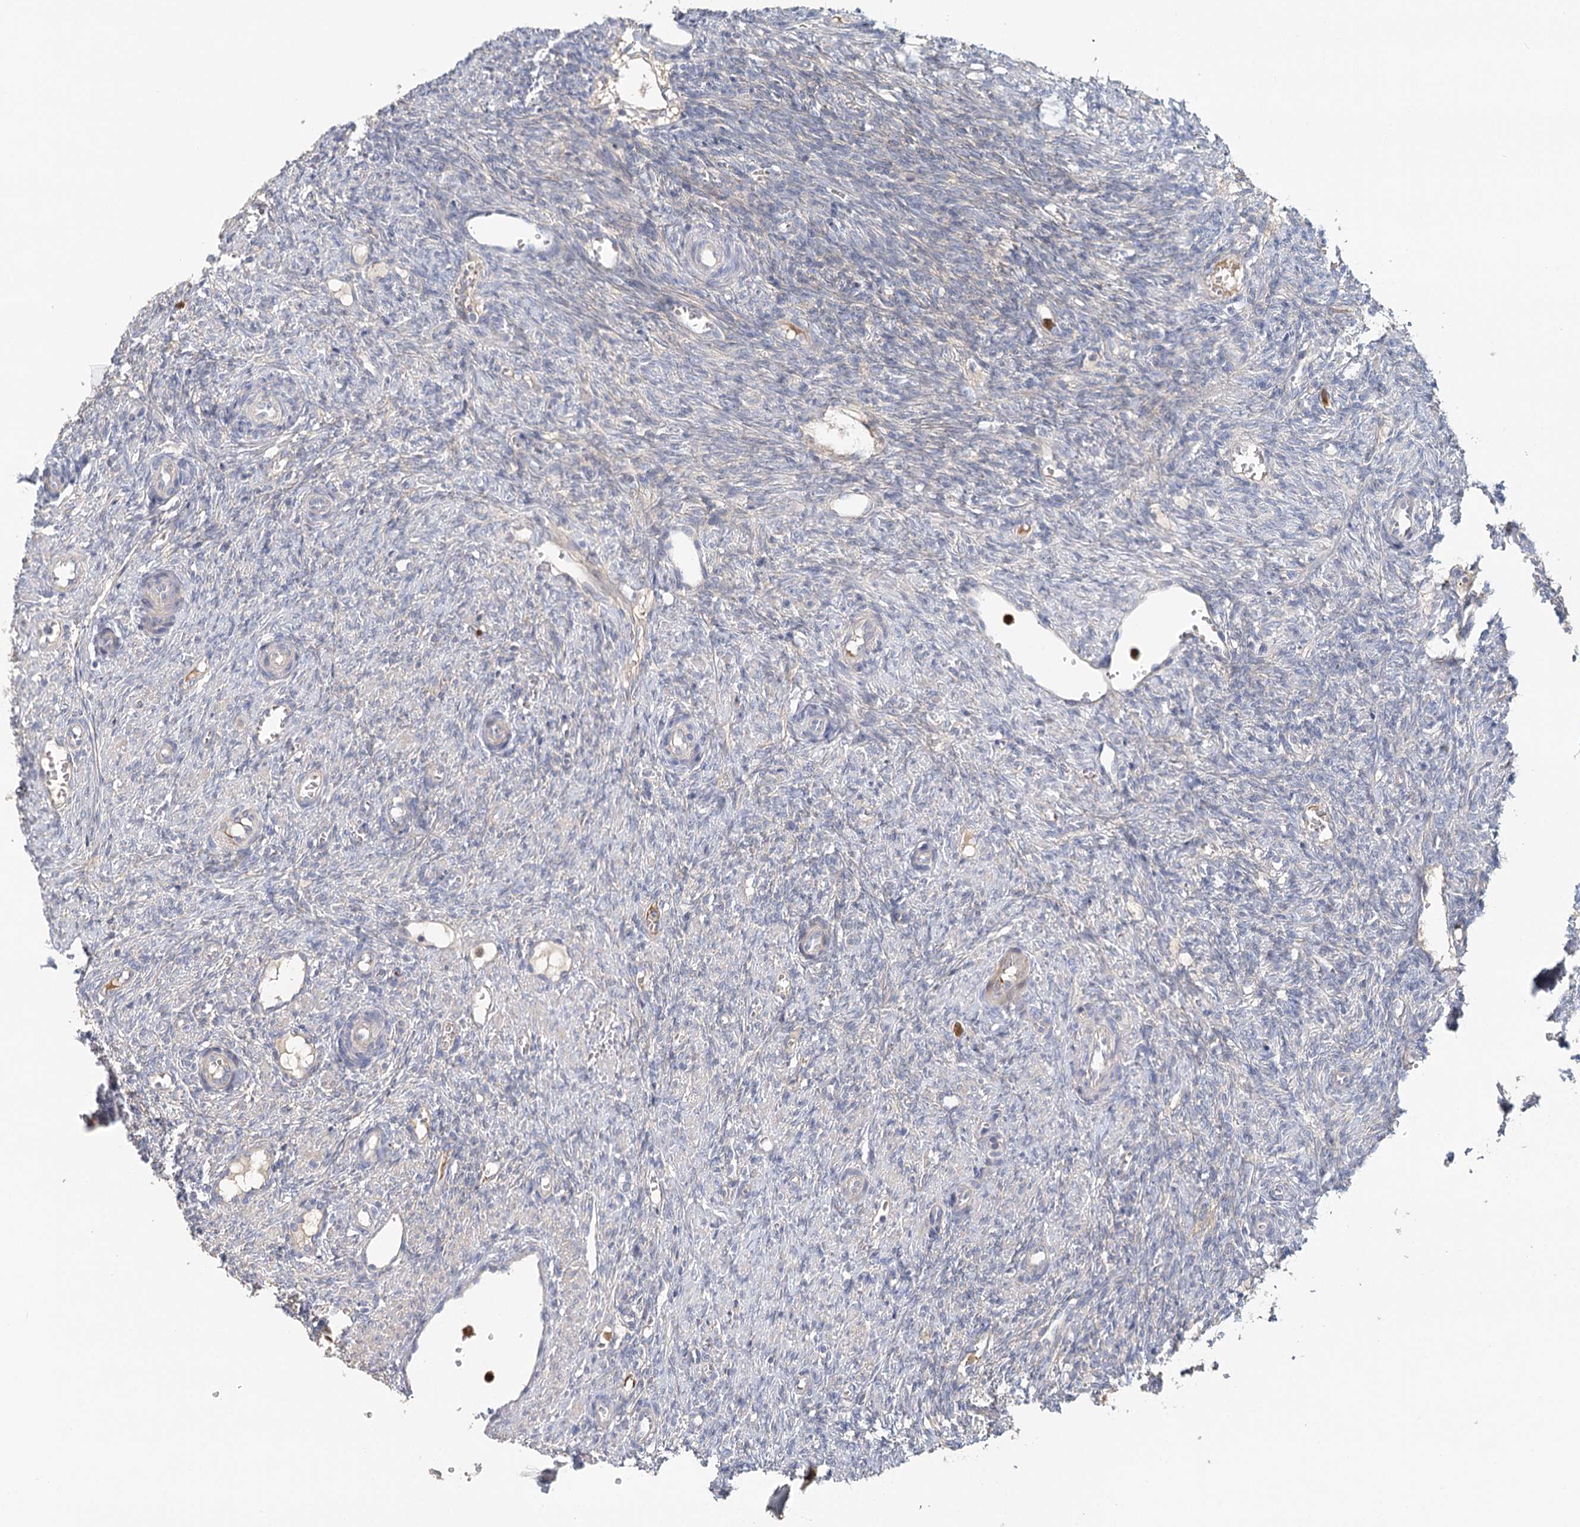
{"staining": {"intensity": "negative", "quantity": "none", "location": "none"}, "tissue": "ovary", "cell_type": "Follicle cells", "image_type": "normal", "snomed": [{"axis": "morphology", "description": "Normal tissue, NOS"}, {"axis": "topography", "description": "Ovary"}], "caption": "Unremarkable ovary was stained to show a protein in brown. There is no significant expression in follicle cells. (Brightfield microscopy of DAB (3,3'-diaminobenzidine) immunohistochemistry at high magnification).", "gene": "EPB41L5", "patient": {"sex": "female", "age": 41}}